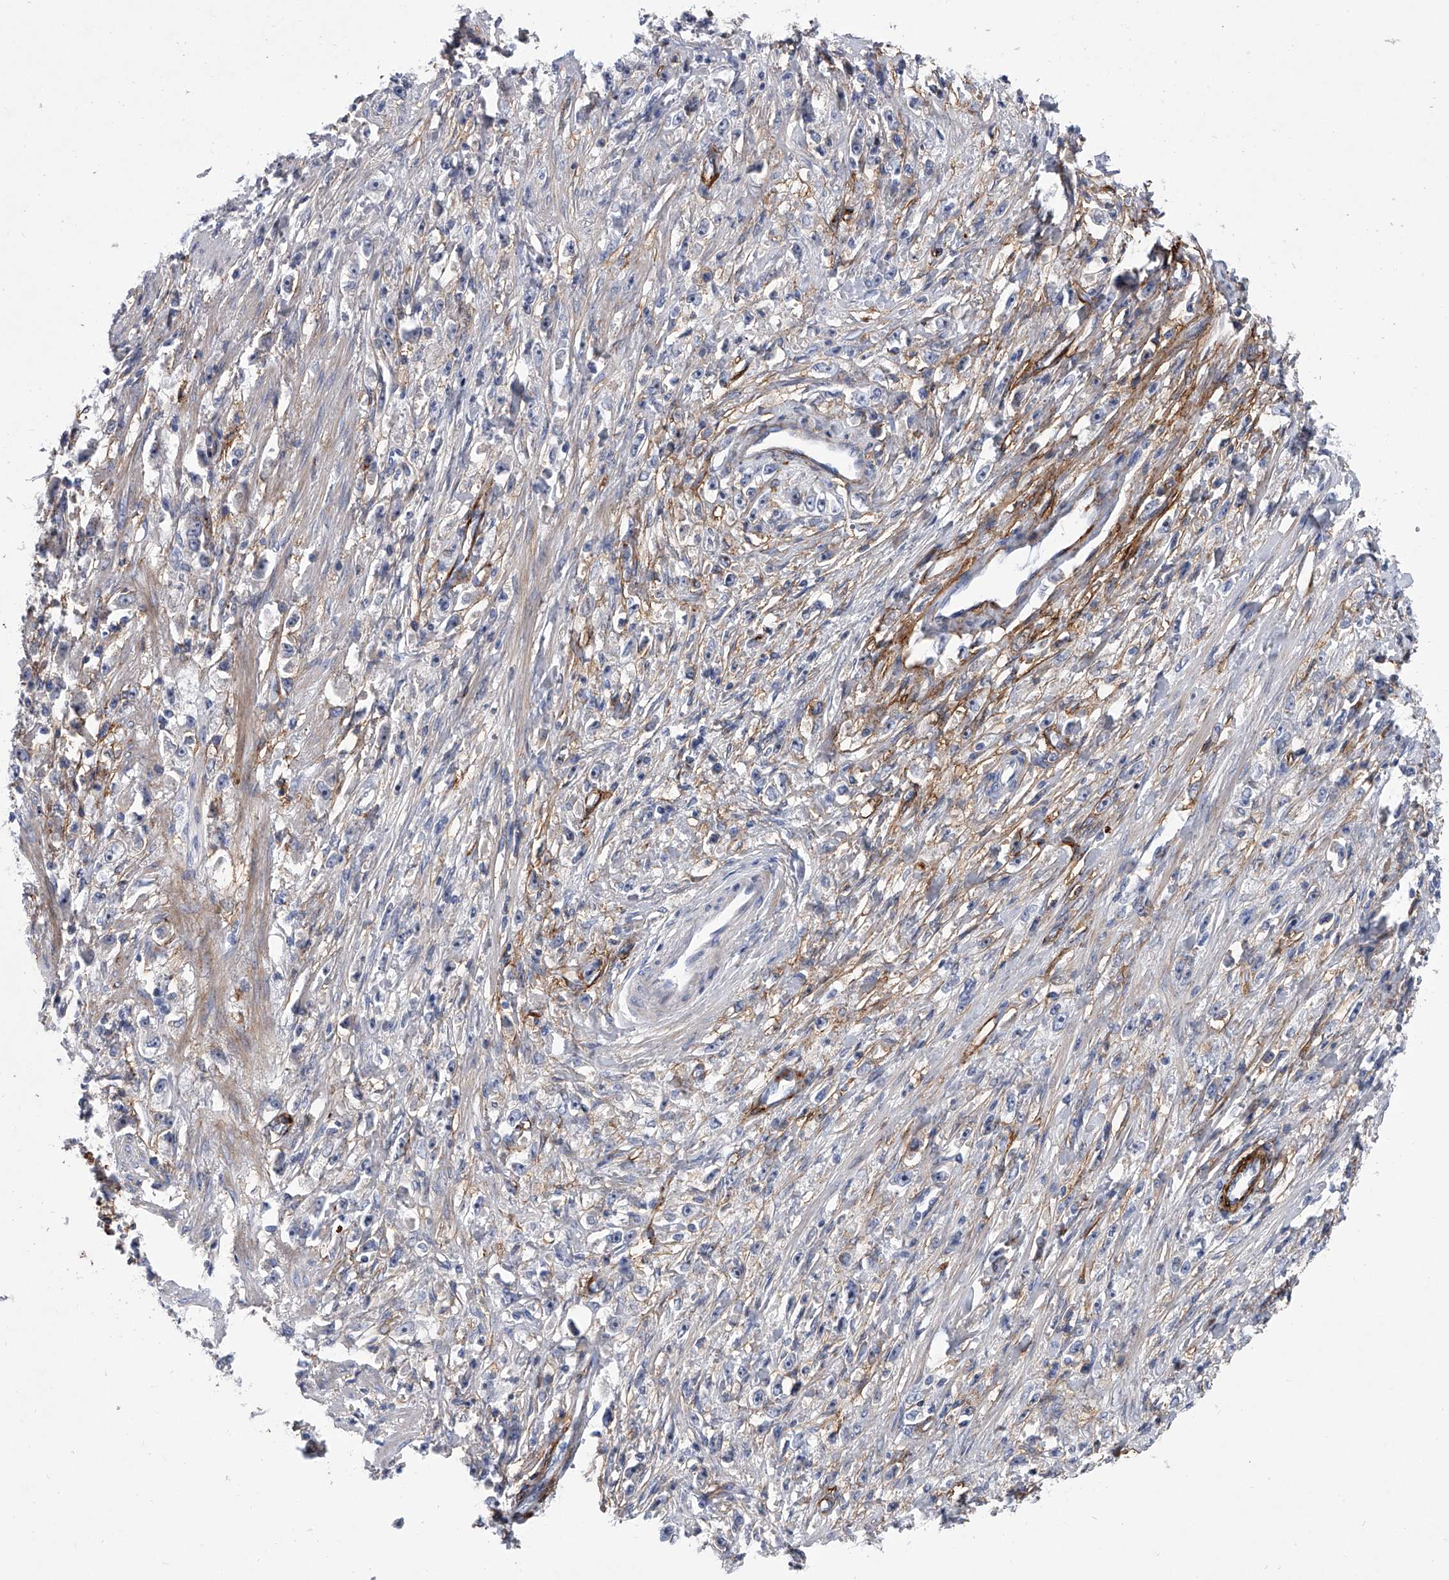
{"staining": {"intensity": "negative", "quantity": "none", "location": "none"}, "tissue": "stomach cancer", "cell_type": "Tumor cells", "image_type": "cancer", "snomed": [{"axis": "morphology", "description": "Adenocarcinoma, NOS"}, {"axis": "topography", "description": "Stomach"}], "caption": "Immunohistochemistry of human stomach adenocarcinoma displays no staining in tumor cells. (IHC, brightfield microscopy, high magnification).", "gene": "ALG14", "patient": {"sex": "female", "age": 59}}